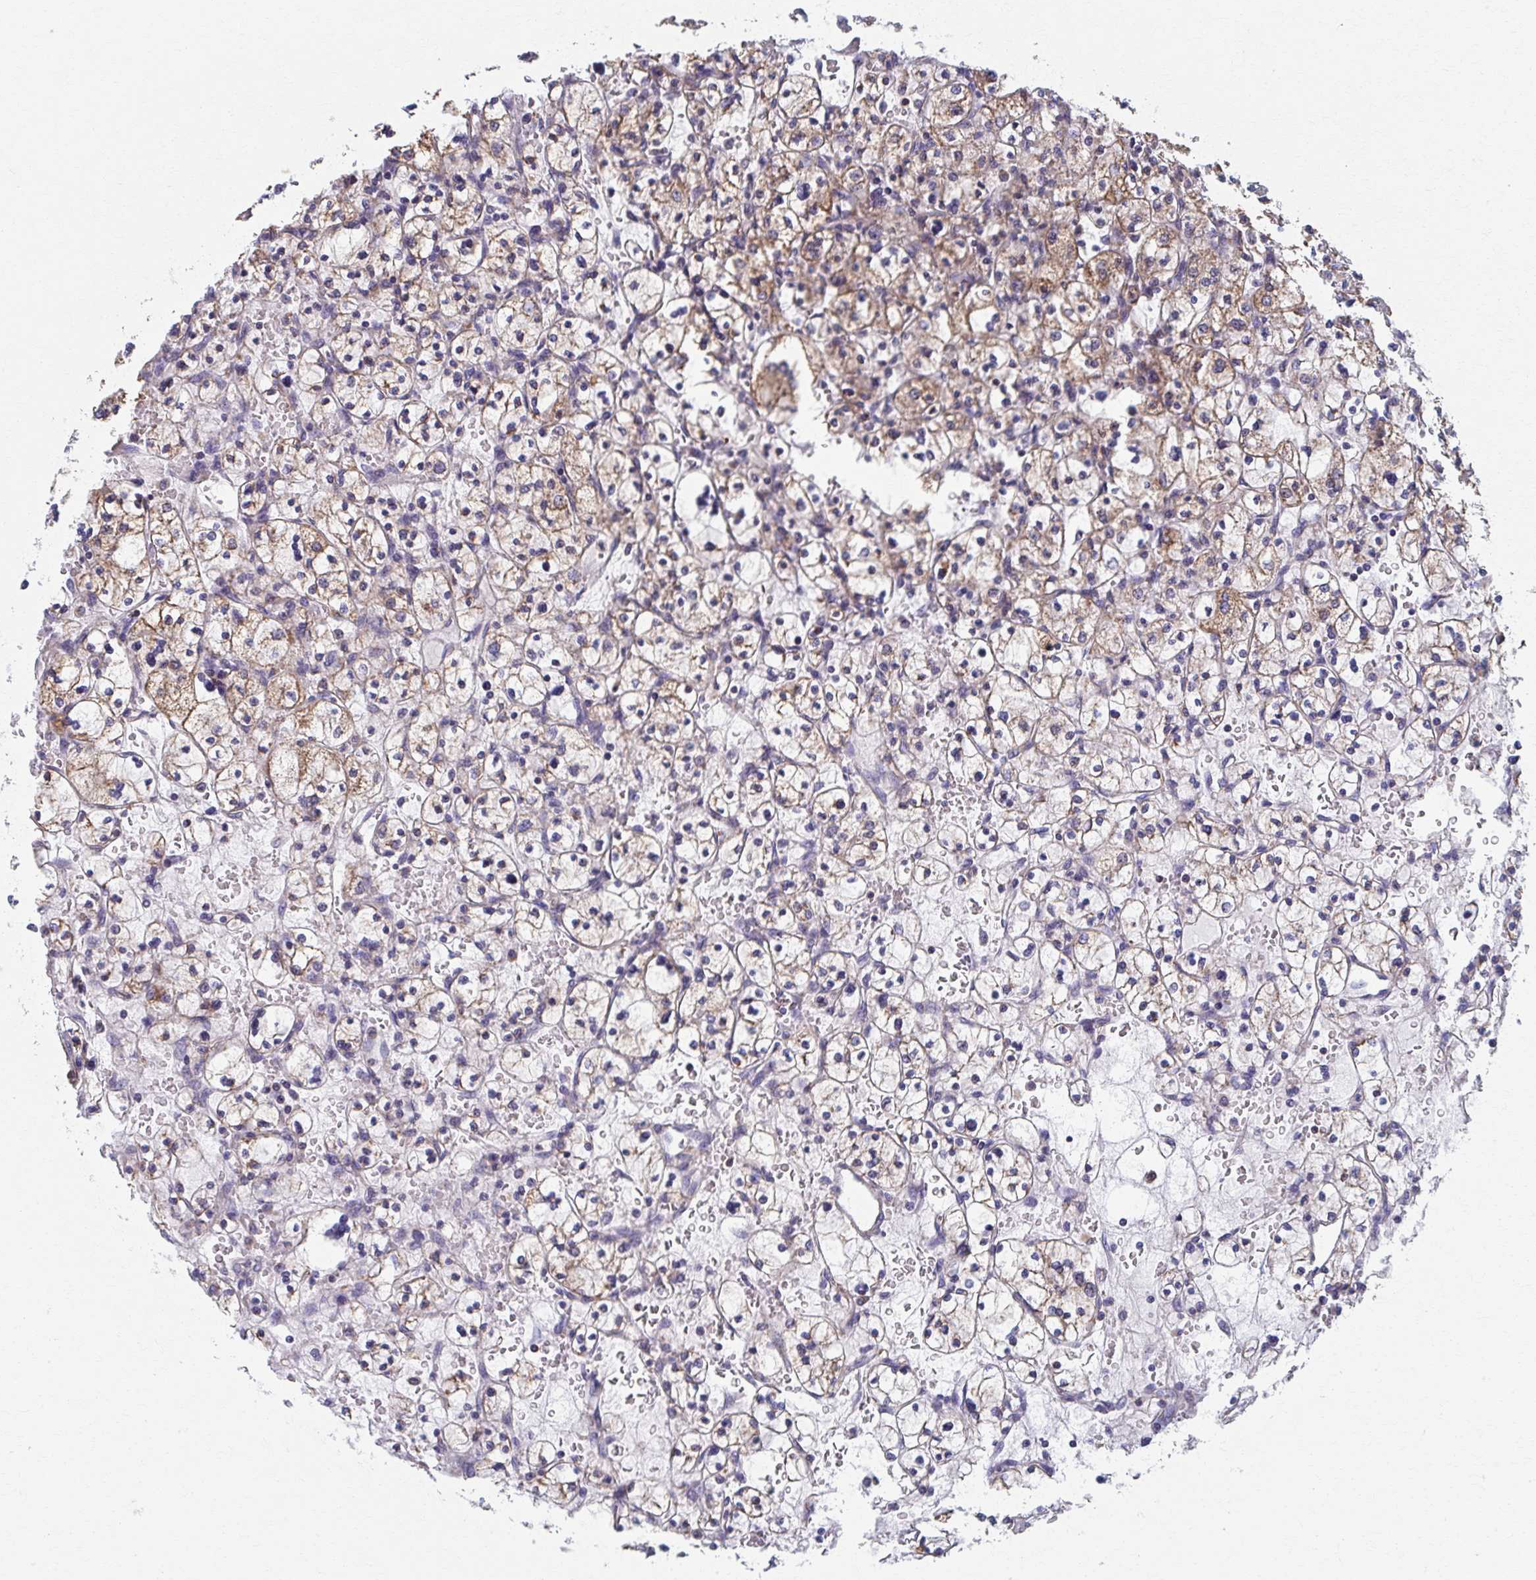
{"staining": {"intensity": "moderate", "quantity": "25%-75%", "location": "cytoplasmic/membranous"}, "tissue": "renal cancer", "cell_type": "Tumor cells", "image_type": "cancer", "snomed": [{"axis": "morphology", "description": "Adenocarcinoma, NOS"}, {"axis": "topography", "description": "Kidney"}], "caption": "The immunohistochemical stain labels moderate cytoplasmic/membranous positivity in tumor cells of adenocarcinoma (renal) tissue. (DAB IHC with brightfield microscopy, high magnification).", "gene": "KLHL34", "patient": {"sex": "female", "age": 83}}